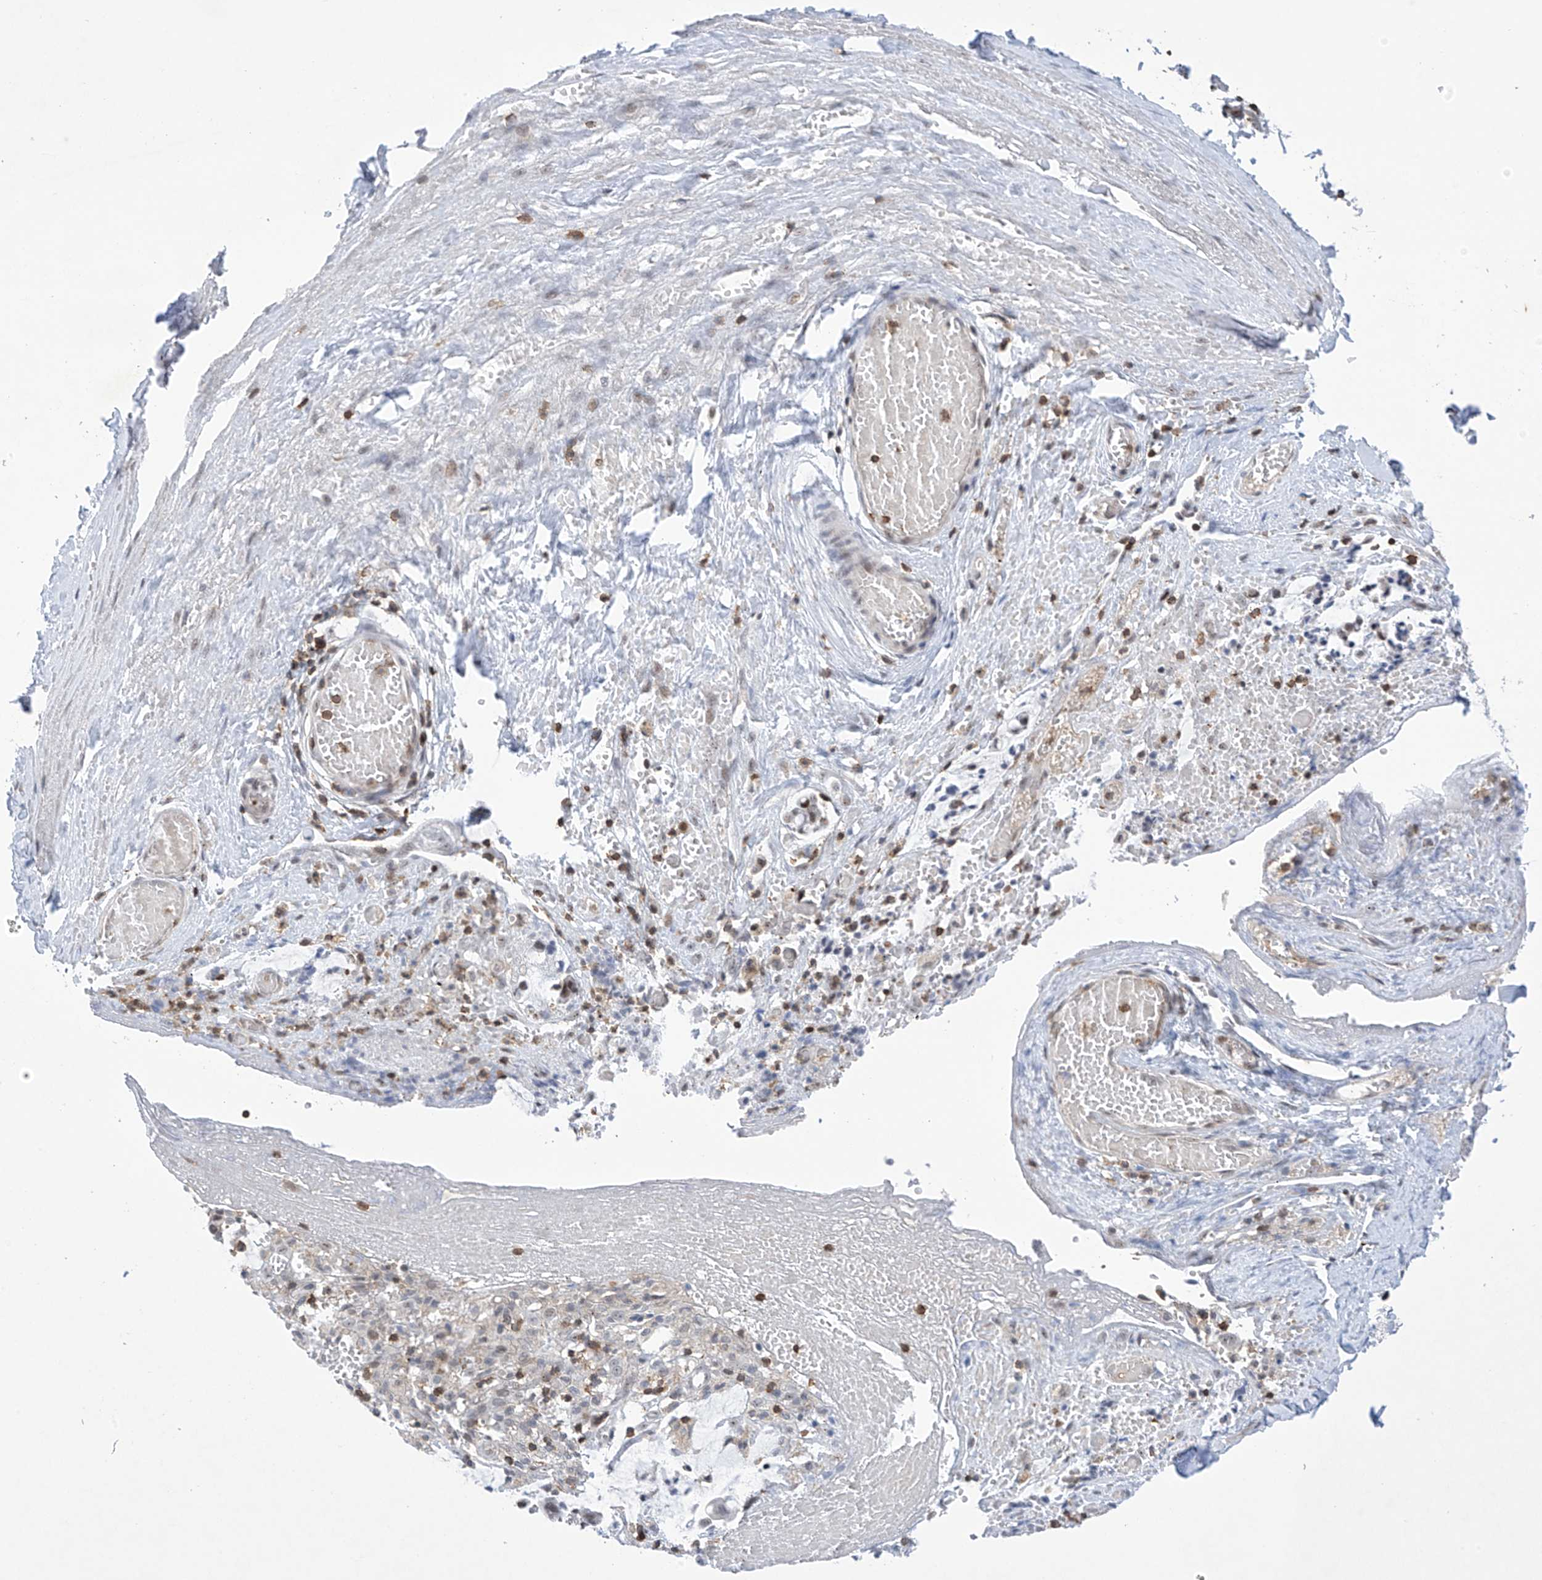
{"staining": {"intensity": "negative", "quantity": "none", "location": "none"}, "tissue": "smooth muscle", "cell_type": "Smooth muscle cells", "image_type": "normal", "snomed": [{"axis": "morphology", "description": "Normal tissue, NOS"}, {"axis": "morphology", "description": "Adenocarcinoma, NOS"}, {"axis": "topography", "description": "Colon"}, {"axis": "topography", "description": "Peripheral nerve tissue"}], "caption": "This is a photomicrograph of immunohistochemistry (IHC) staining of benign smooth muscle, which shows no positivity in smooth muscle cells.", "gene": "MSL3", "patient": {"sex": "male", "age": 14}}